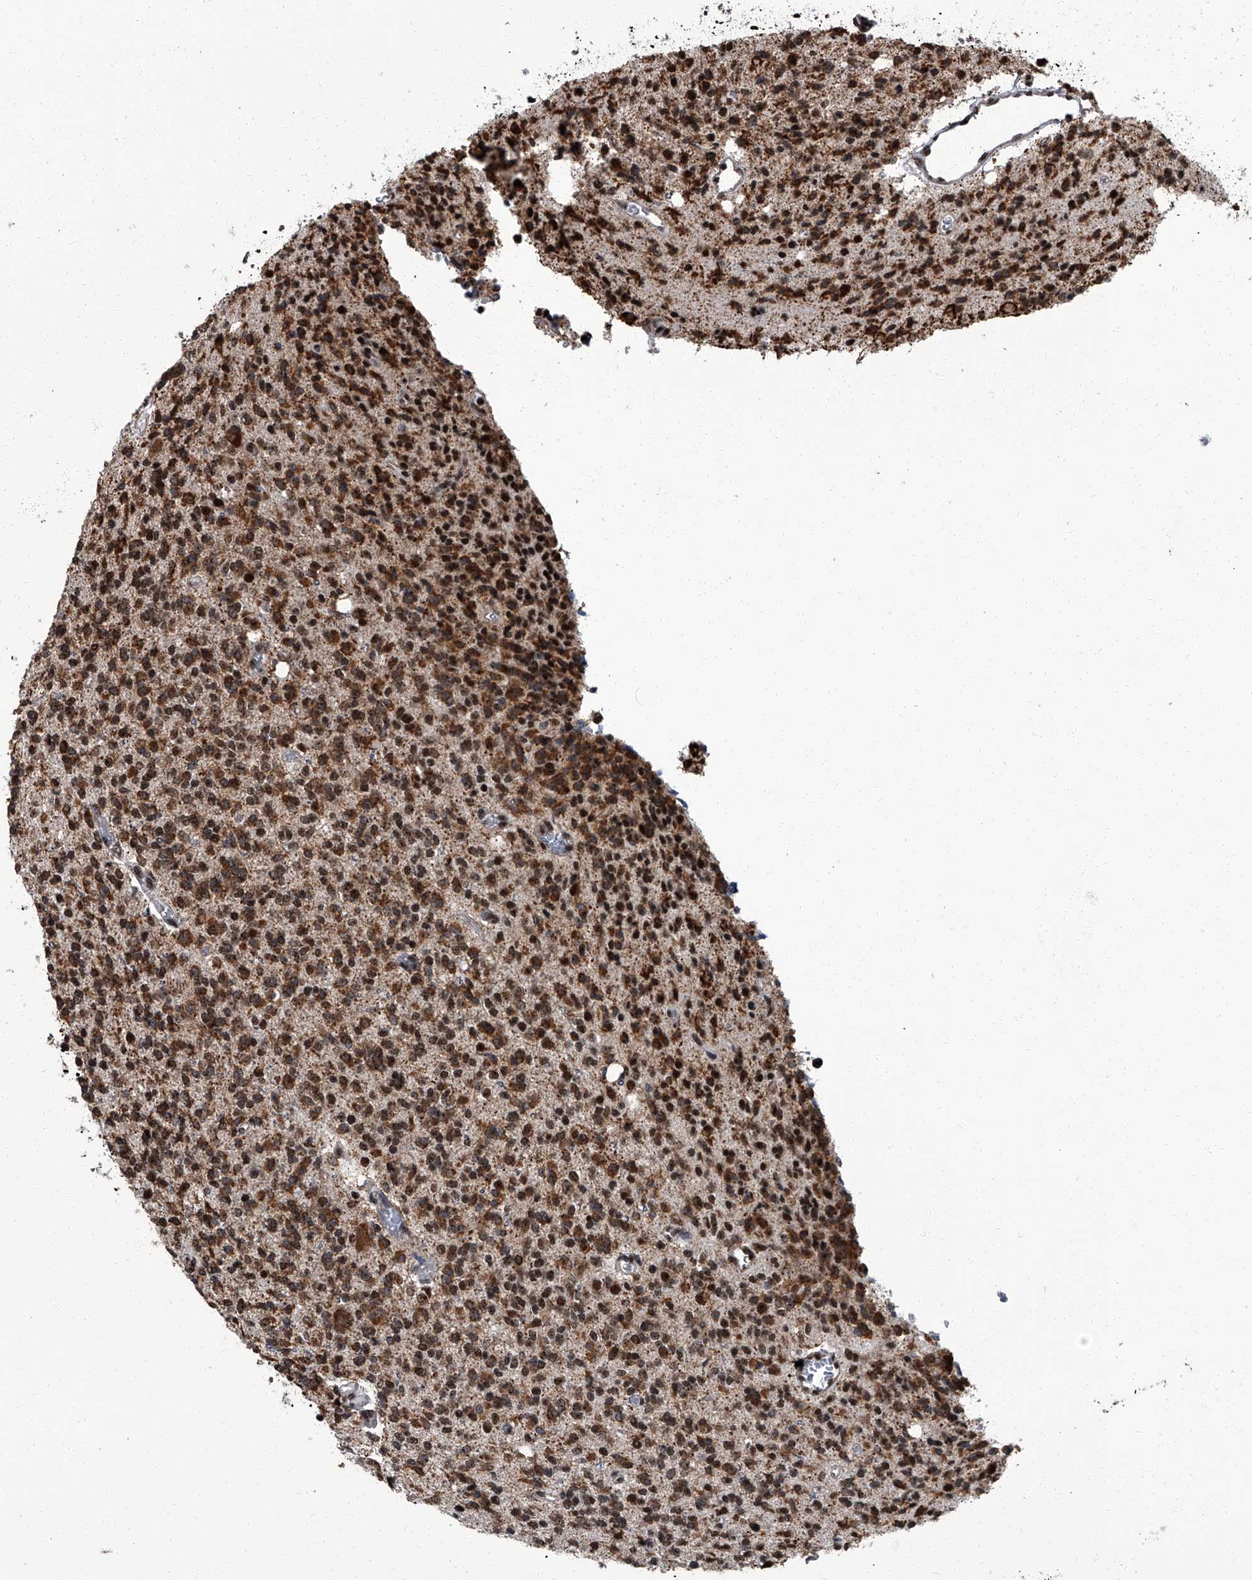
{"staining": {"intensity": "moderate", "quantity": ">75%", "location": "cytoplasmic/membranous,nuclear"}, "tissue": "glioma", "cell_type": "Tumor cells", "image_type": "cancer", "snomed": [{"axis": "morphology", "description": "Glioma, malignant, High grade"}, {"axis": "topography", "description": "Brain"}], "caption": "Immunohistochemical staining of human malignant glioma (high-grade) shows medium levels of moderate cytoplasmic/membranous and nuclear protein staining in about >75% of tumor cells.", "gene": "ZNF518B", "patient": {"sex": "male", "age": 34}}